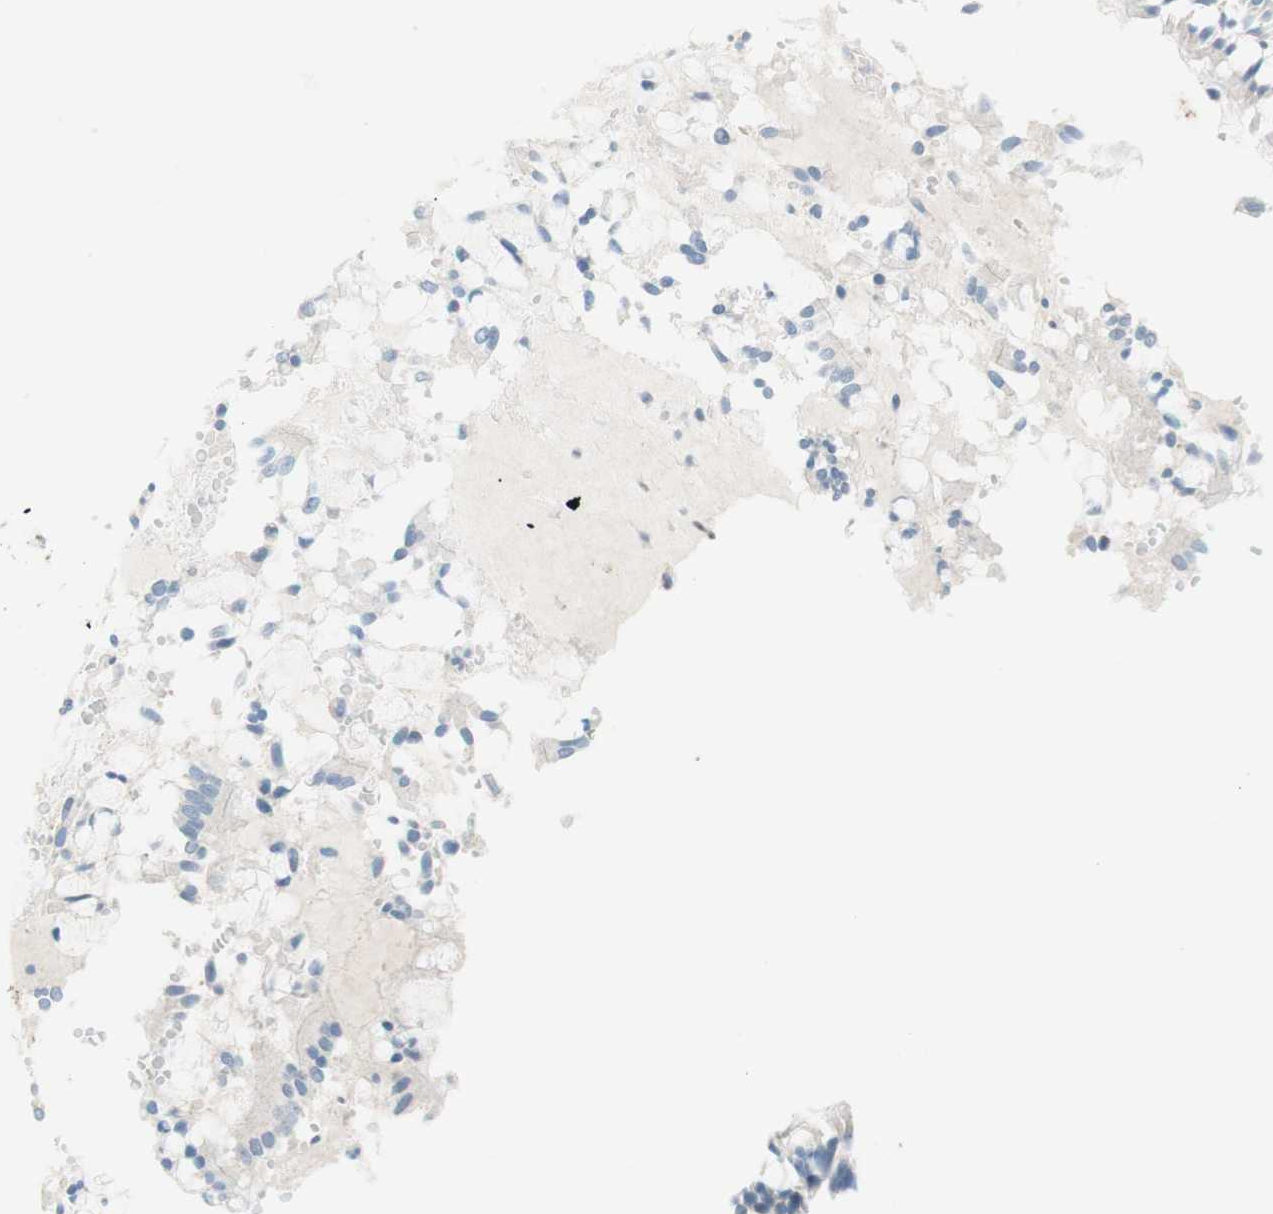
{"staining": {"intensity": "negative", "quantity": "none", "location": "none"}, "tissue": "bronchus", "cell_type": "Respiratory epithelial cells", "image_type": "normal", "snomed": [{"axis": "morphology", "description": "Normal tissue, NOS"}, {"axis": "morphology", "description": "Inflammation, NOS"}, {"axis": "topography", "description": "Cartilage tissue"}, {"axis": "topography", "description": "Lung"}], "caption": "Immunohistochemistry (IHC) micrograph of normal bronchus: human bronchus stained with DAB reveals no significant protein expression in respiratory epithelial cells.", "gene": "POU2AF1", "patient": {"sex": "male", "age": 71}}